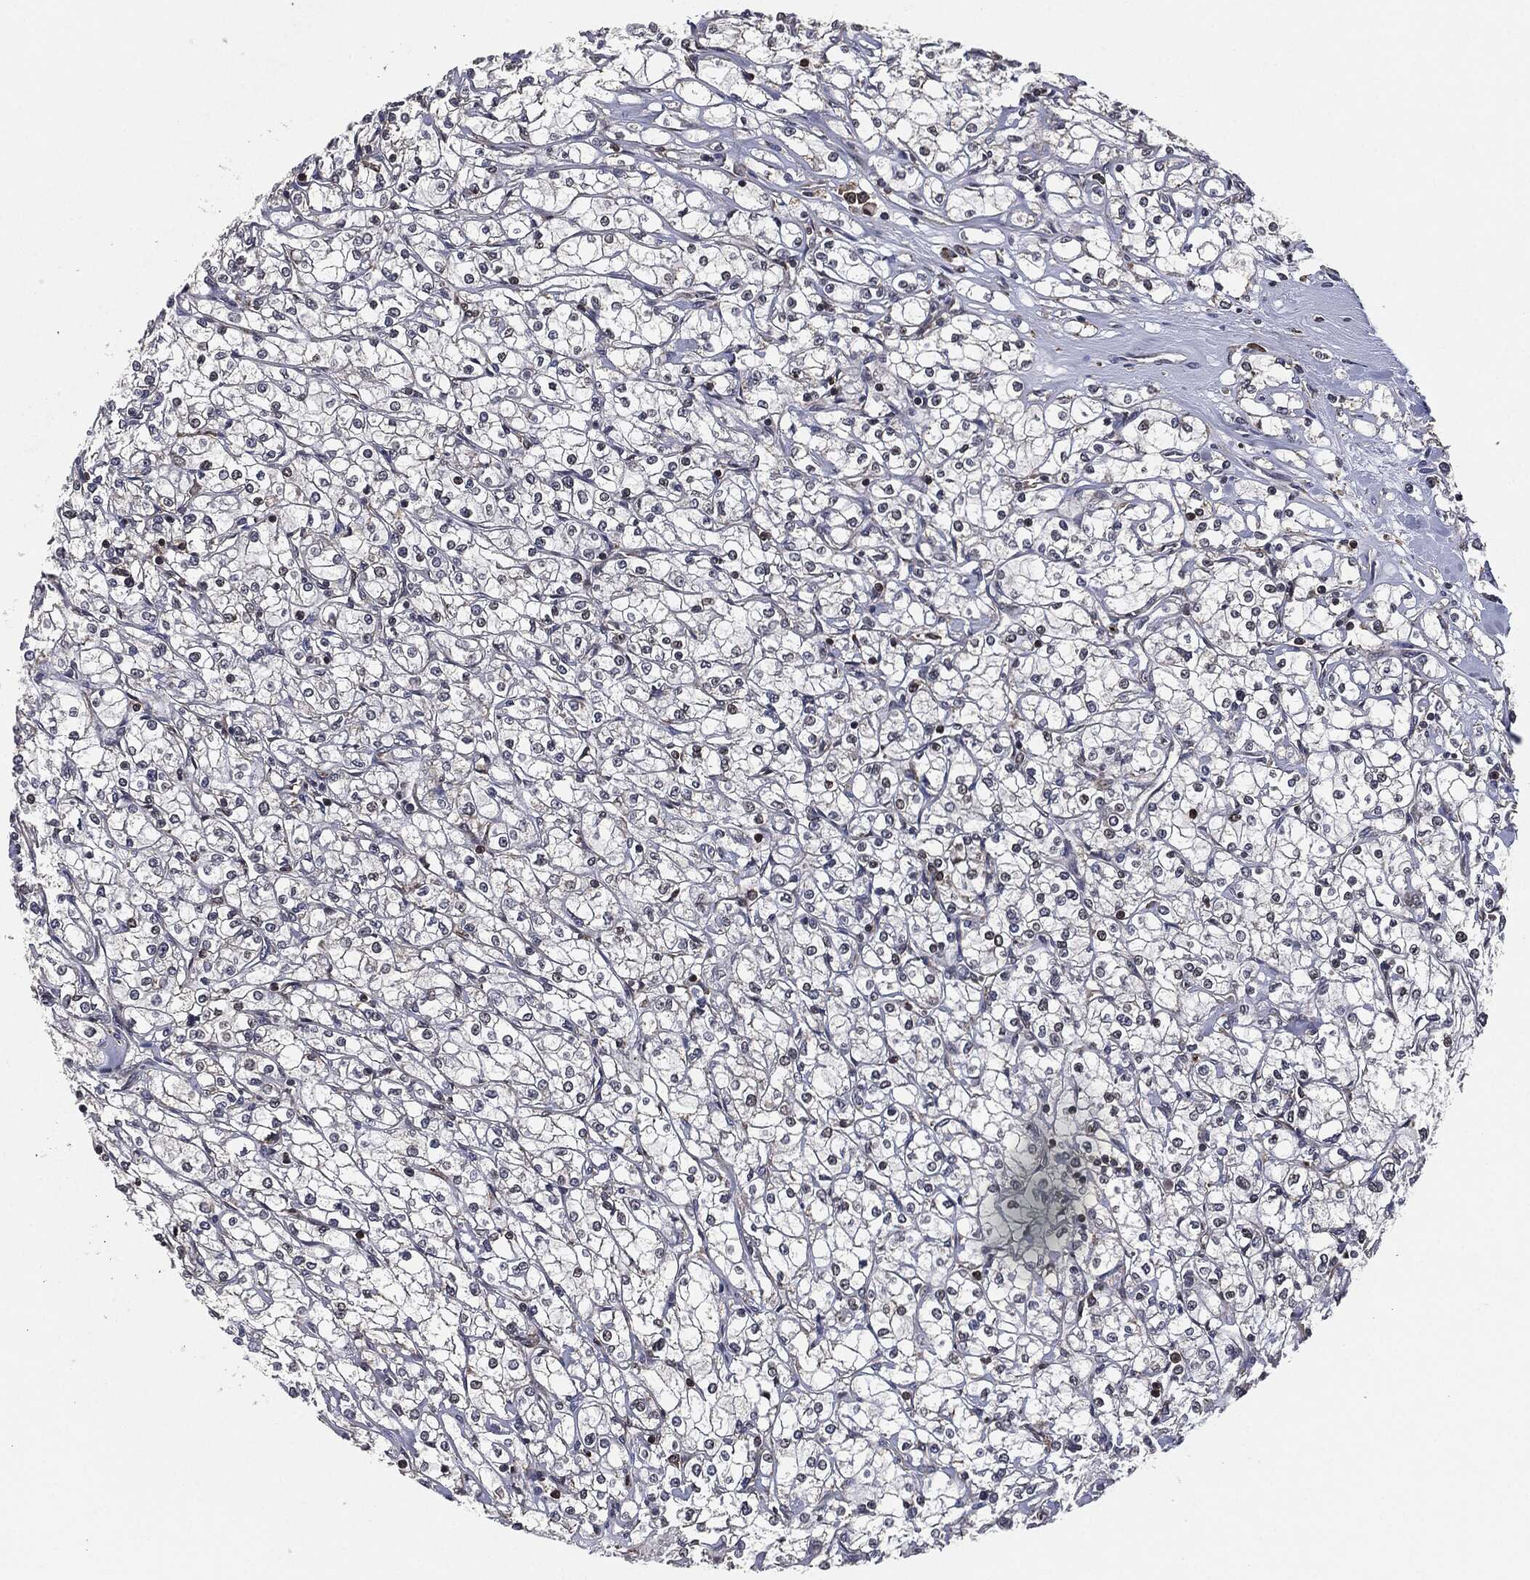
{"staining": {"intensity": "negative", "quantity": "none", "location": "none"}, "tissue": "renal cancer", "cell_type": "Tumor cells", "image_type": "cancer", "snomed": [{"axis": "morphology", "description": "Adenocarcinoma, NOS"}, {"axis": "topography", "description": "Kidney"}], "caption": "A high-resolution micrograph shows immunohistochemistry staining of renal adenocarcinoma, which displays no significant staining in tumor cells.", "gene": "UBR1", "patient": {"sex": "male", "age": 67}}